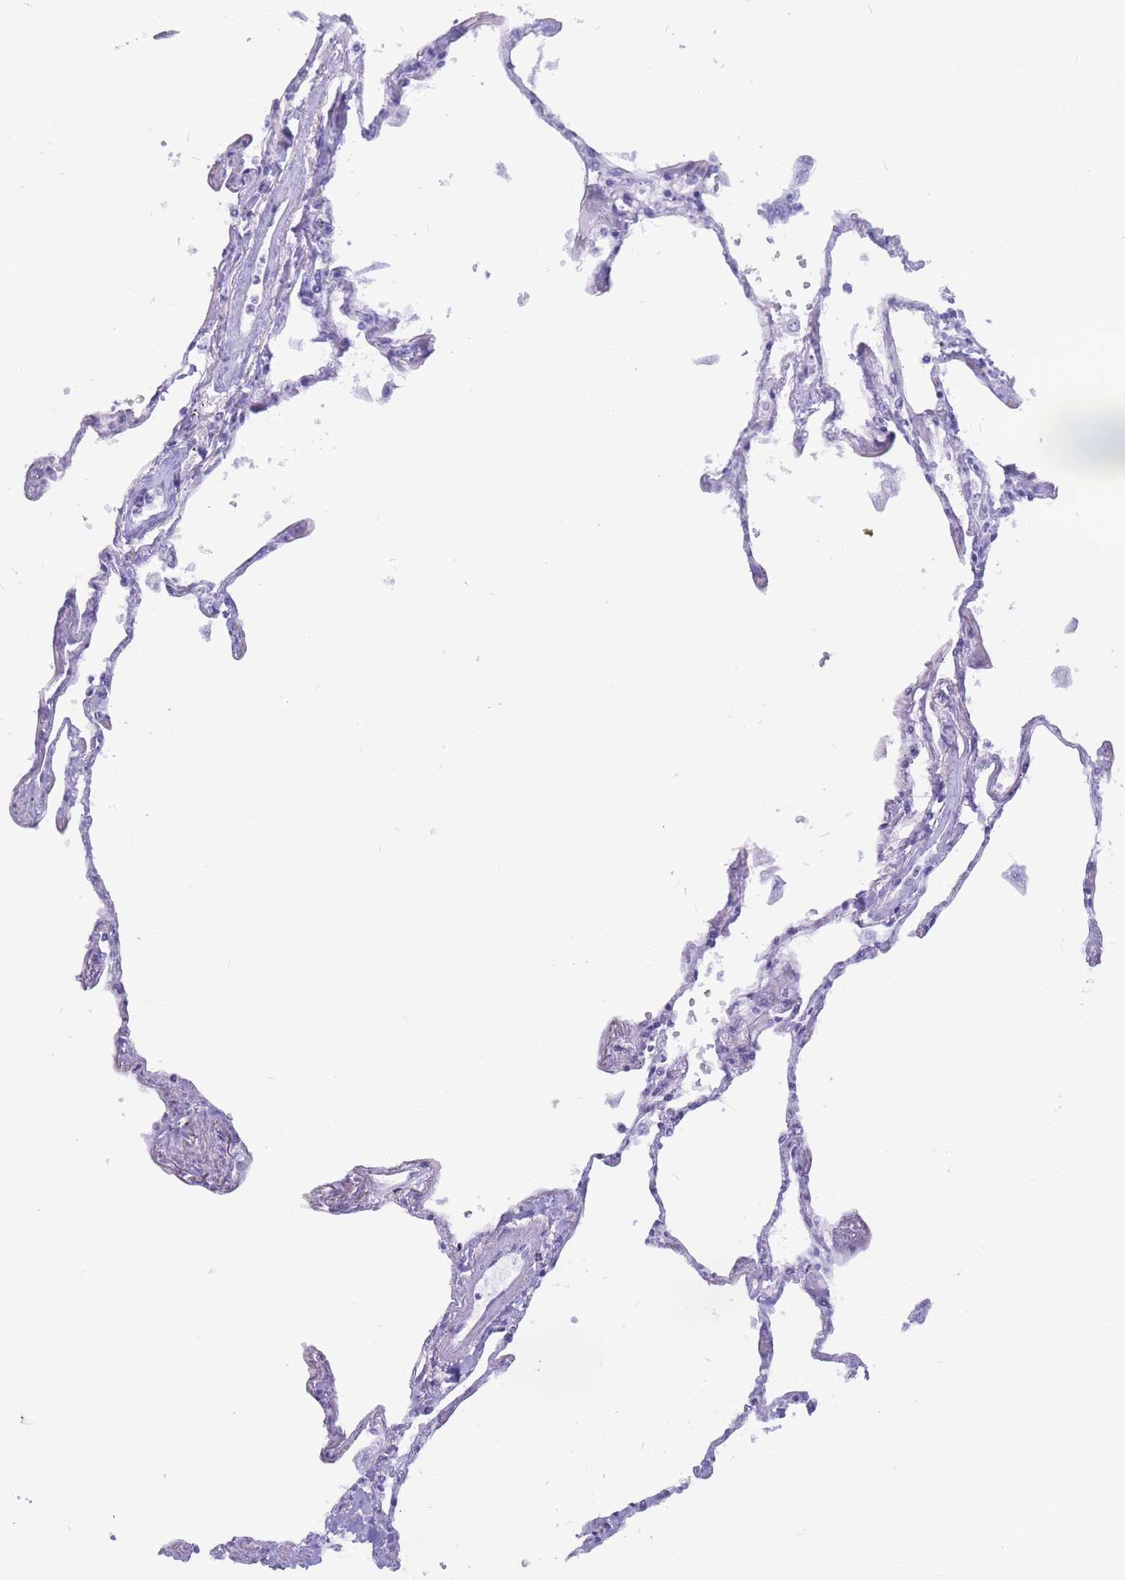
{"staining": {"intensity": "negative", "quantity": "none", "location": "none"}, "tissue": "lung", "cell_type": "Alveolar cells", "image_type": "normal", "snomed": [{"axis": "morphology", "description": "Normal tissue, NOS"}, {"axis": "topography", "description": "Lung"}], "caption": "DAB (3,3'-diaminobenzidine) immunohistochemical staining of benign lung shows no significant expression in alveolar cells.", "gene": "NASP", "patient": {"sex": "female", "age": 67}}